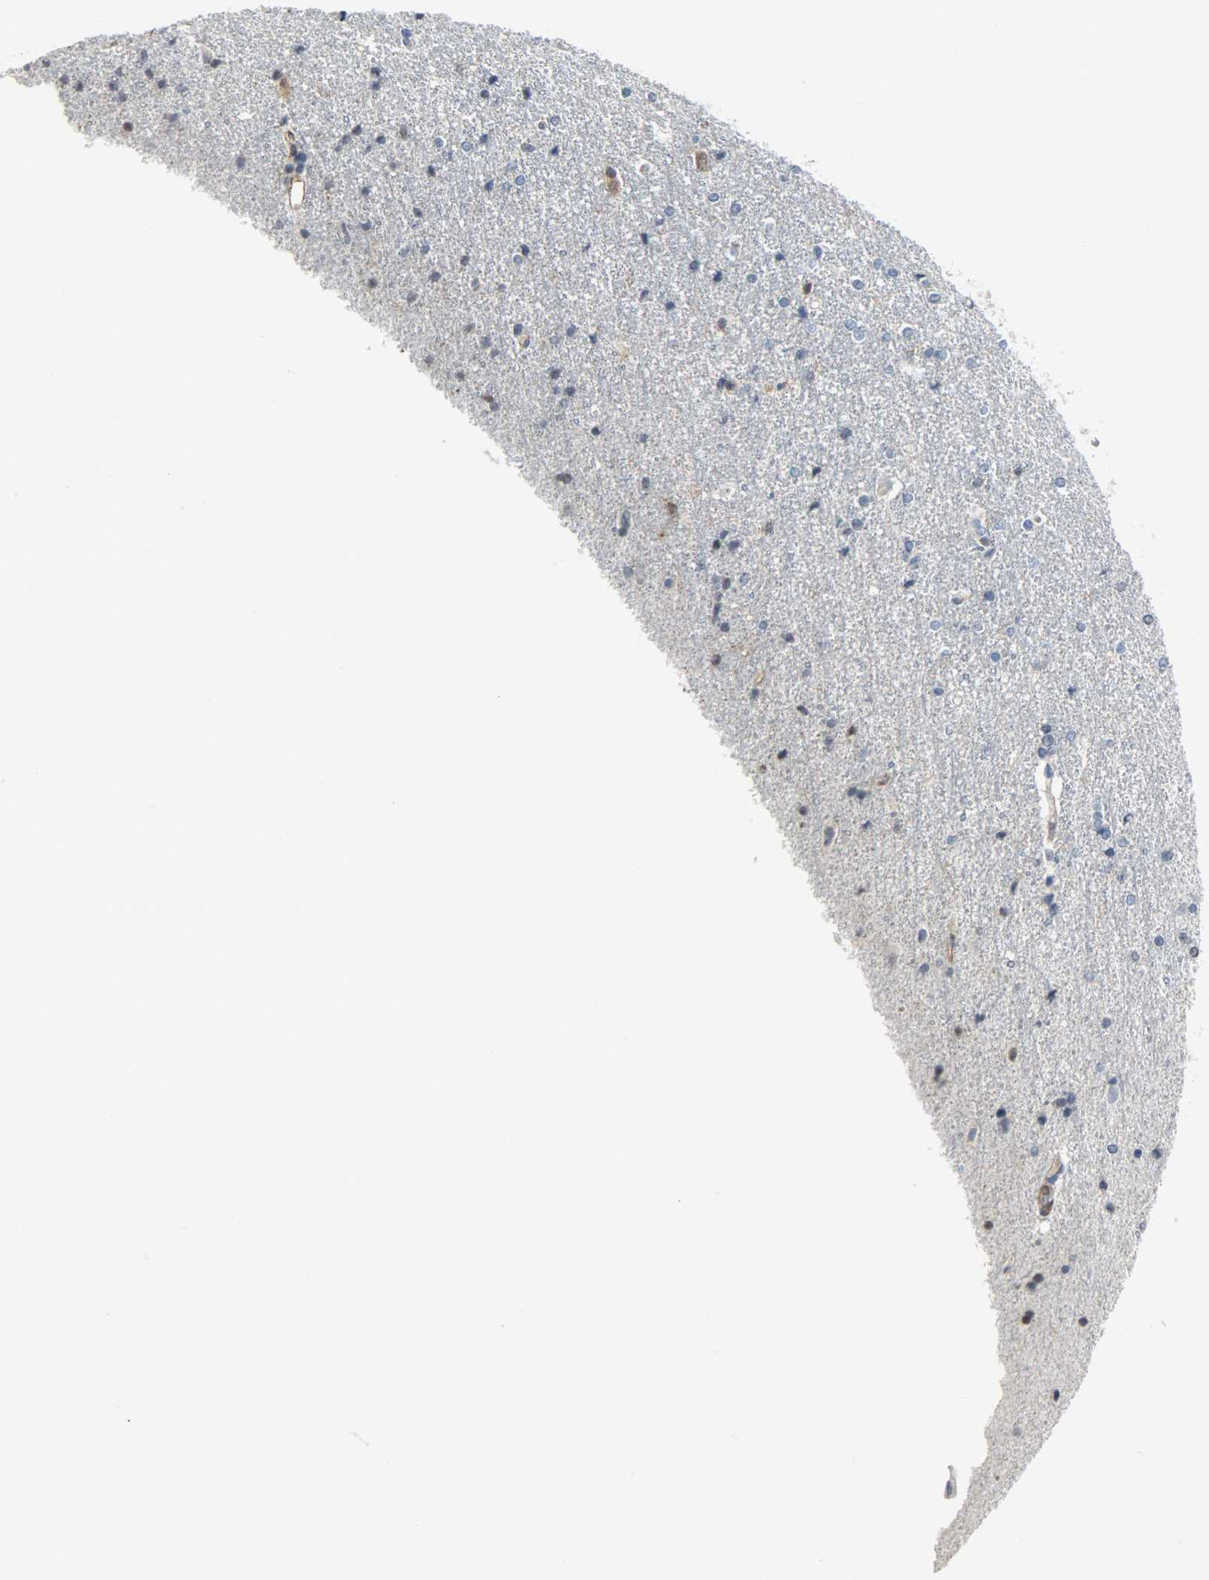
{"staining": {"intensity": "negative", "quantity": "none", "location": "none"}, "tissue": "caudate", "cell_type": "Glial cells", "image_type": "normal", "snomed": [{"axis": "morphology", "description": "Normal tissue, NOS"}, {"axis": "topography", "description": "Lateral ventricle wall"}], "caption": "An IHC photomicrograph of normal caudate is shown. There is no staining in glial cells of caudate.", "gene": "TRIM21", "patient": {"sex": "female", "age": 54}}